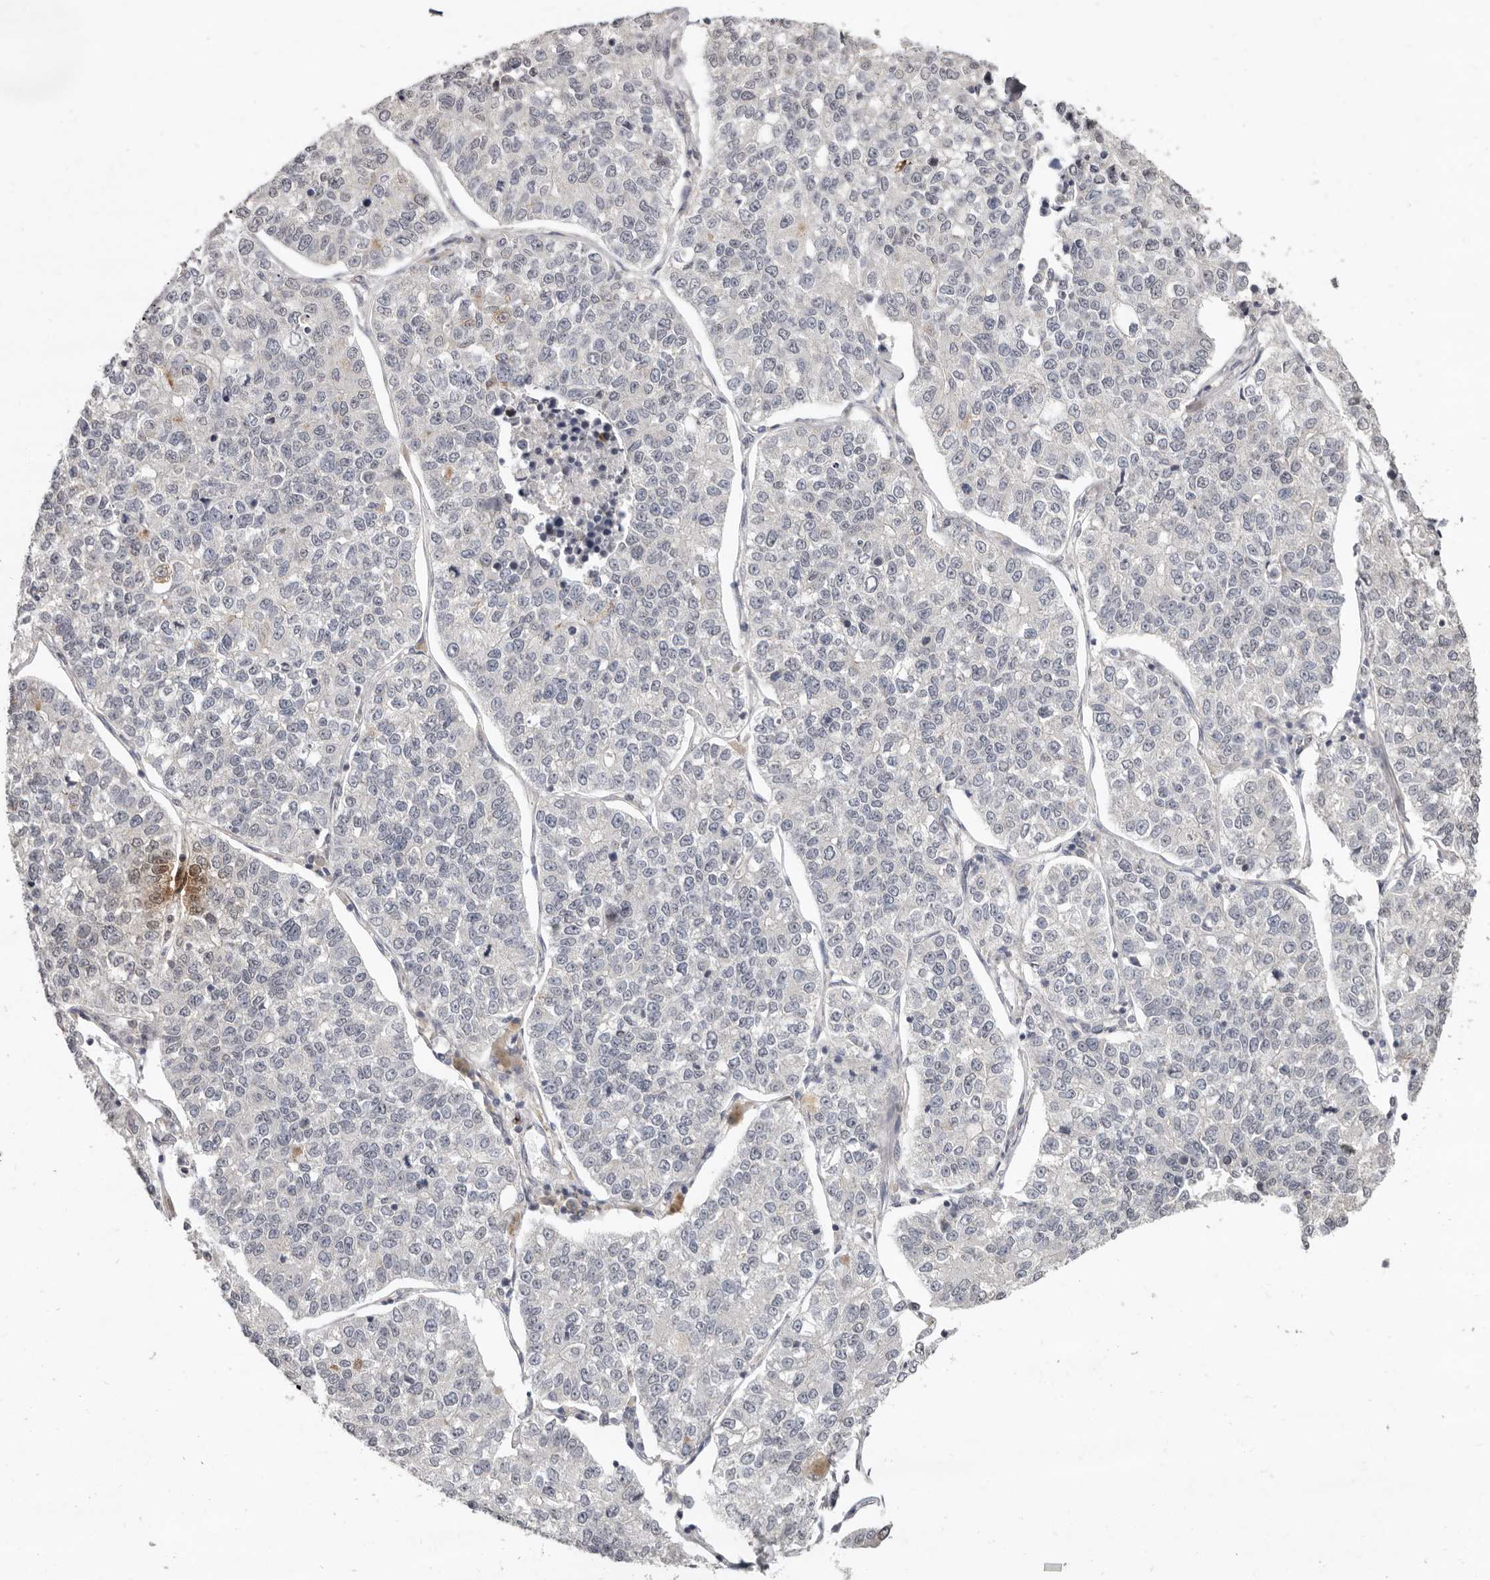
{"staining": {"intensity": "negative", "quantity": "none", "location": "none"}, "tissue": "lung cancer", "cell_type": "Tumor cells", "image_type": "cancer", "snomed": [{"axis": "morphology", "description": "Adenocarcinoma, NOS"}, {"axis": "topography", "description": "Lung"}], "caption": "High magnification brightfield microscopy of lung adenocarcinoma stained with DAB (brown) and counterstained with hematoxylin (blue): tumor cells show no significant staining.", "gene": "LINGO2", "patient": {"sex": "male", "age": 49}}